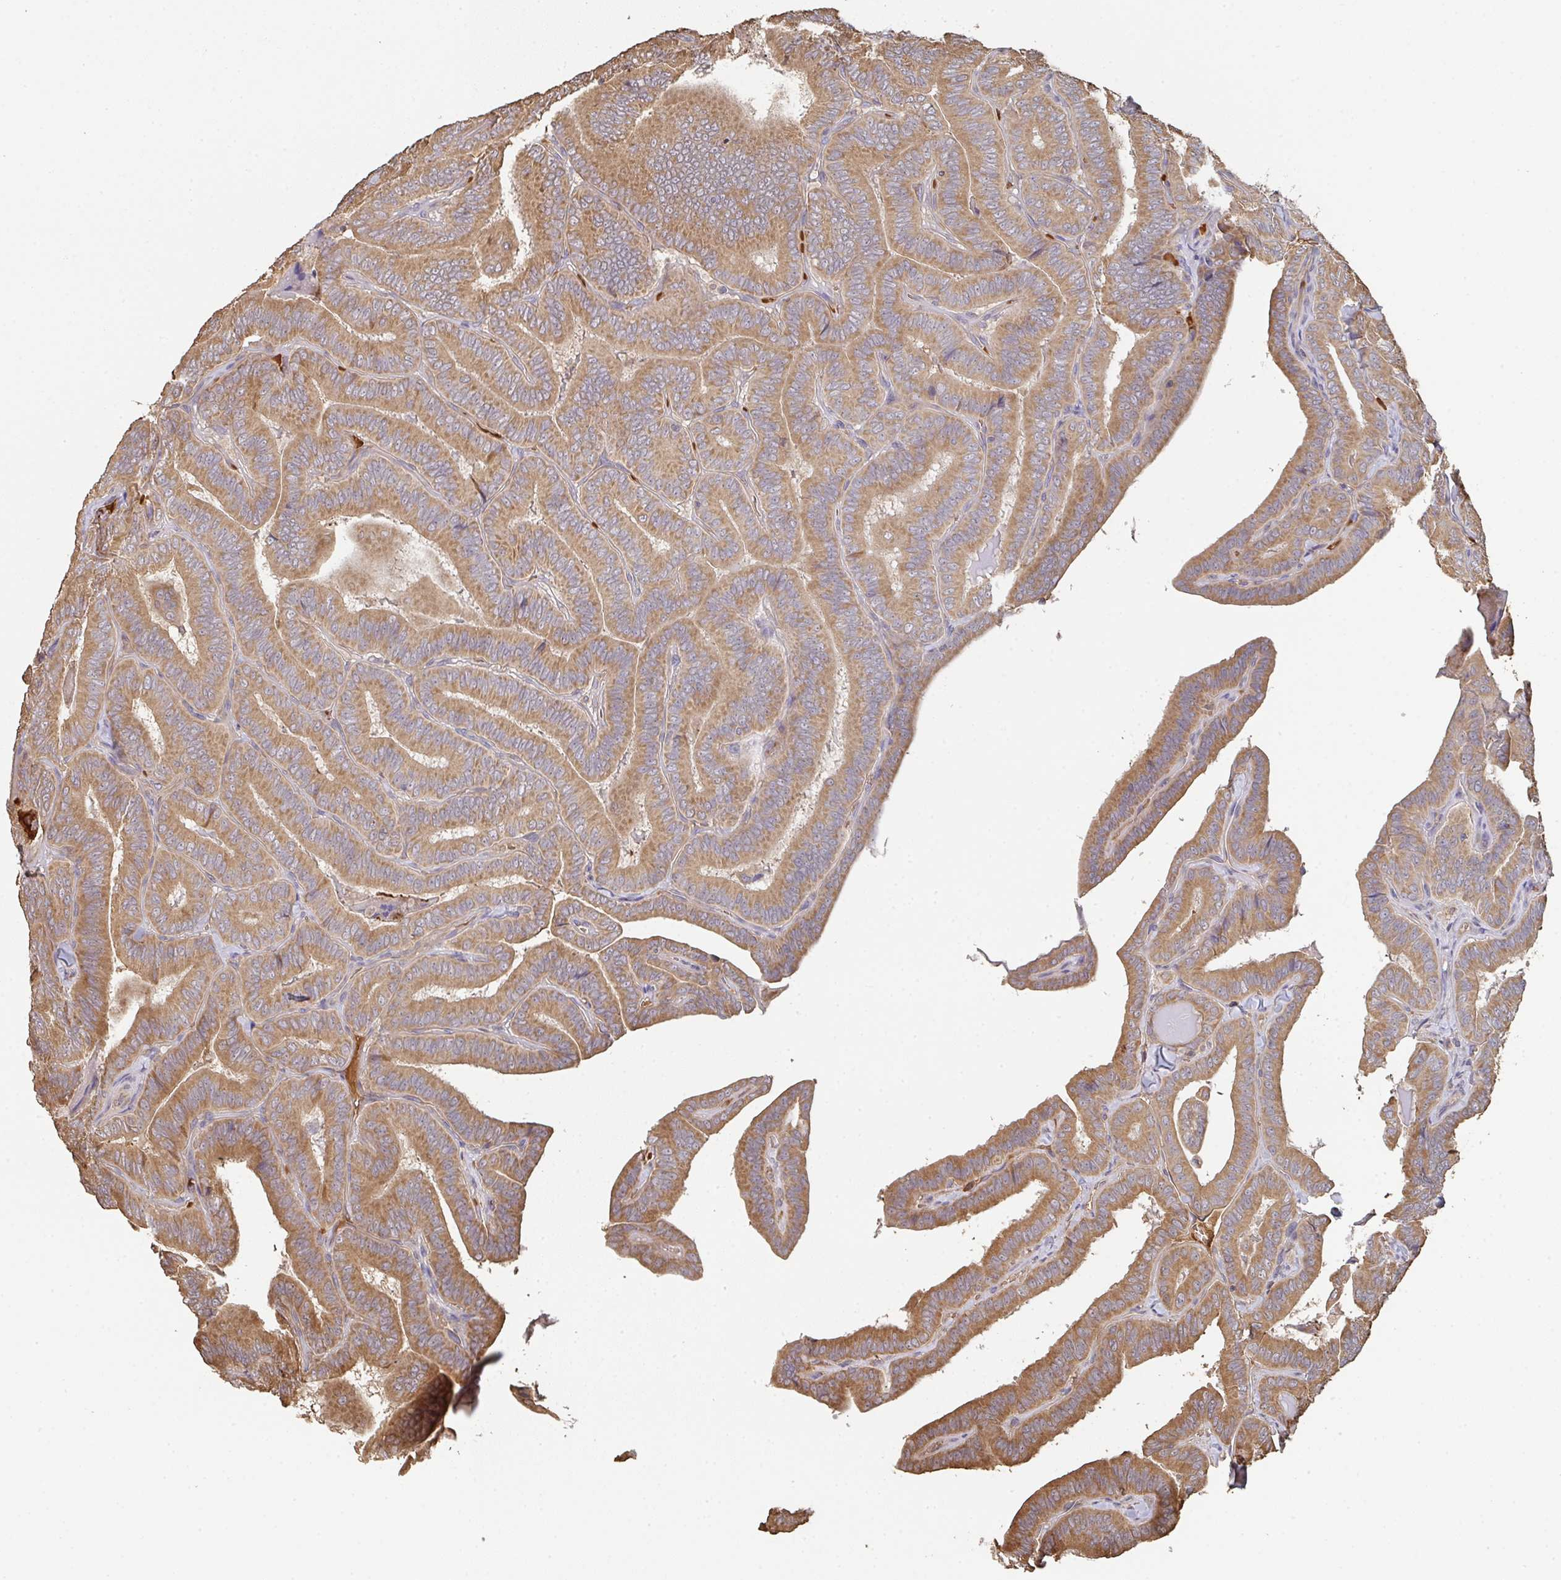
{"staining": {"intensity": "moderate", "quantity": ">75%", "location": "cytoplasmic/membranous"}, "tissue": "thyroid cancer", "cell_type": "Tumor cells", "image_type": "cancer", "snomed": [{"axis": "morphology", "description": "Papillary adenocarcinoma, NOS"}, {"axis": "topography", "description": "Thyroid gland"}], "caption": "Tumor cells exhibit medium levels of moderate cytoplasmic/membranous staining in about >75% of cells in thyroid cancer.", "gene": "POLG", "patient": {"sex": "male", "age": 61}}